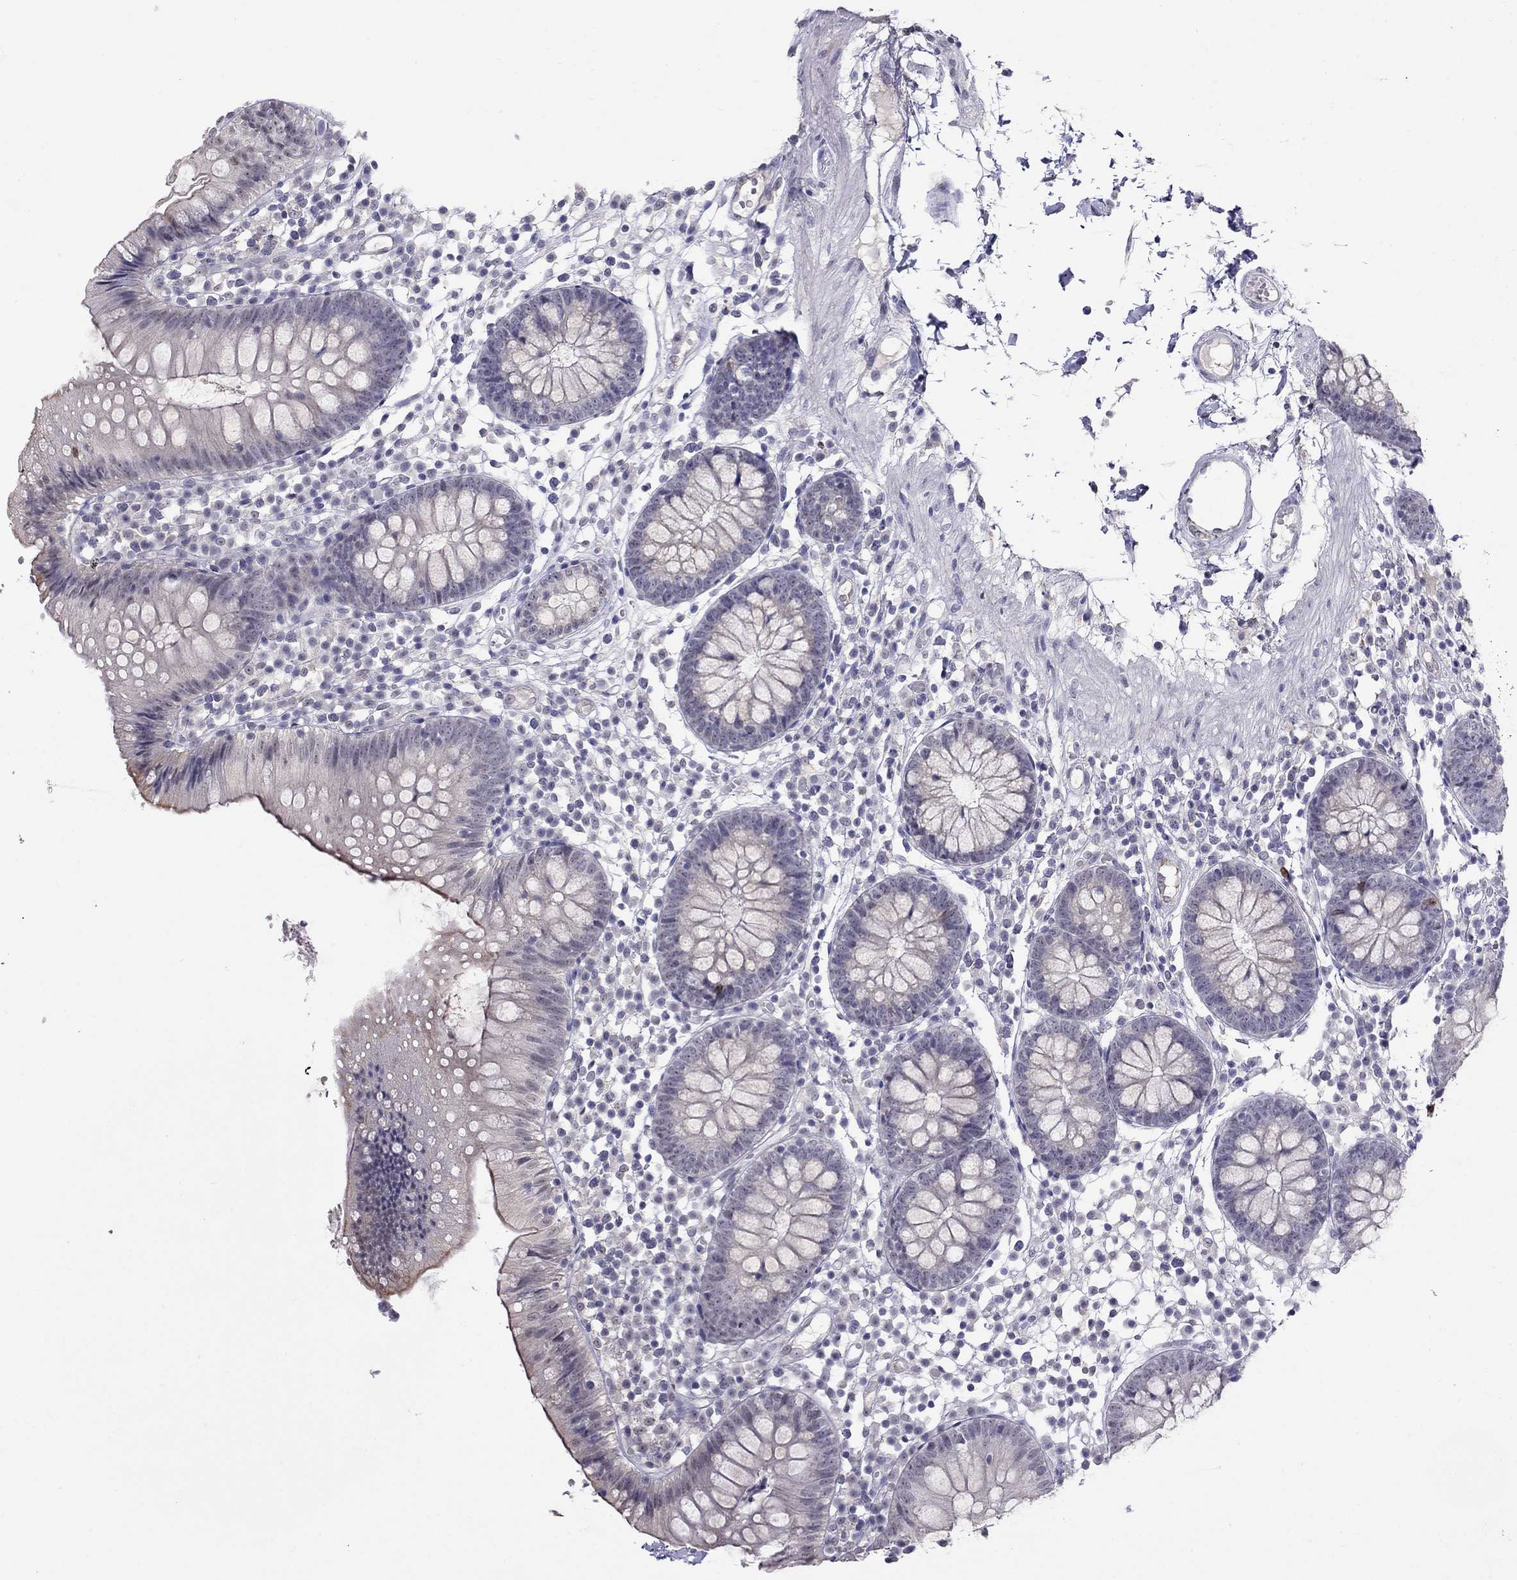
{"staining": {"intensity": "negative", "quantity": "none", "location": "none"}, "tissue": "colon", "cell_type": "Endothelial cells", "image_type": "normal", "snomed": [{"axis": "morphology", "description": "Normal tissue, NOS"}, {"axis": "topography", "description": "Rectum"}], "caption": "This is a image of IHC staining of normal colon, which shows no staining in endothelial cells.", "gene": "MYO3B", "patient": {"sex": "male", "age": 70}}